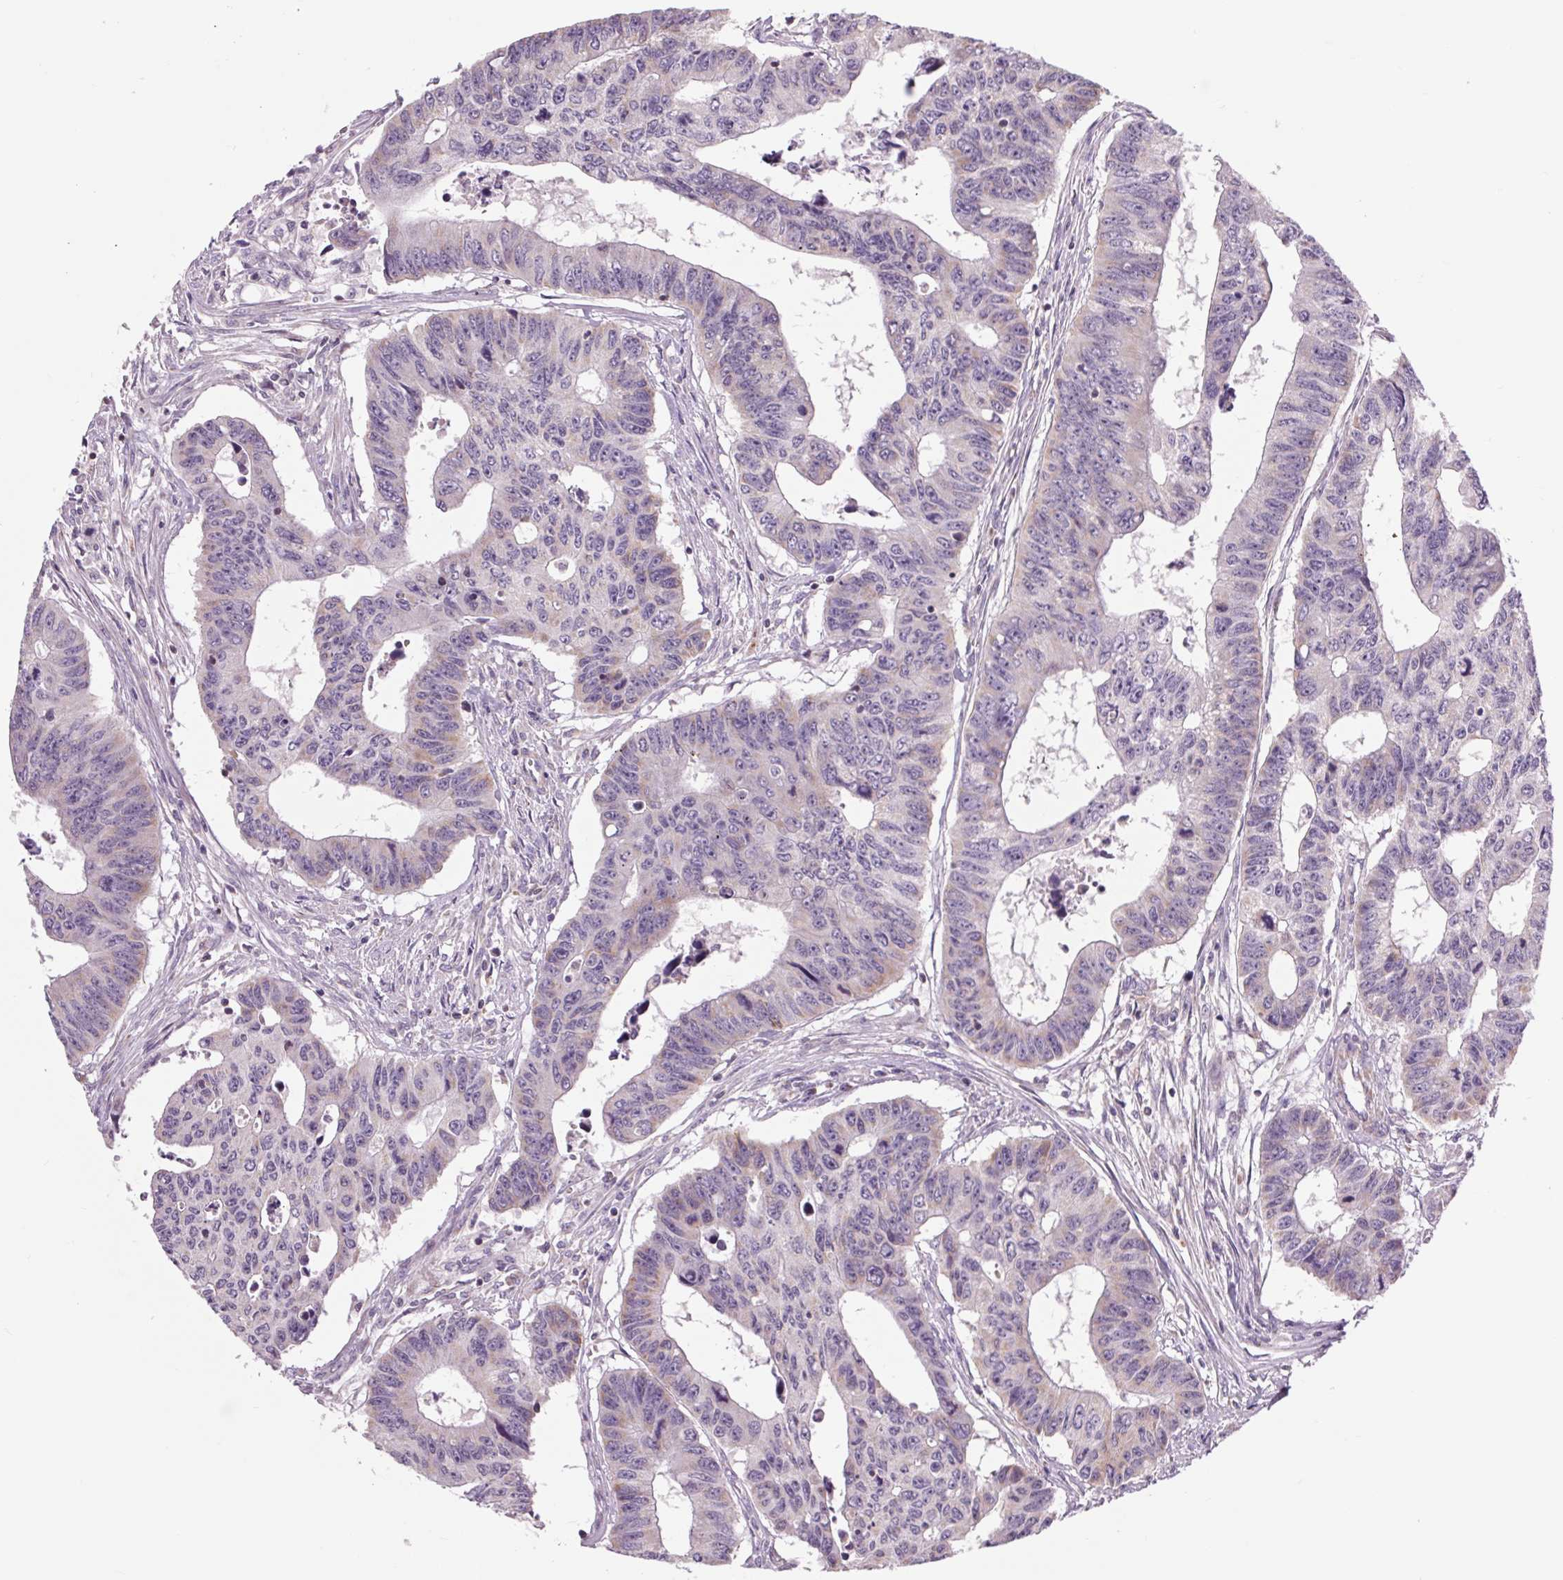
{"staining": {"intensity": "weak", "quantity": "<25%", "location": "cytoplasmic/membranous"}, "tissue": "colorectal cancer", "cell_type": "Tumor cells", "image_type": "cancer", "snomed": [{"axis": "morphology", "description": "Adenocarcinoma, NOS"}, {"axis": "topography", "description": "Rectum"}], "caption": "The micrograph reveals no staining of tumor cells in adenocarcinoma (colorectal).", "gene": "COX6A1", "patient": {"sex": "female", "age": 85}}